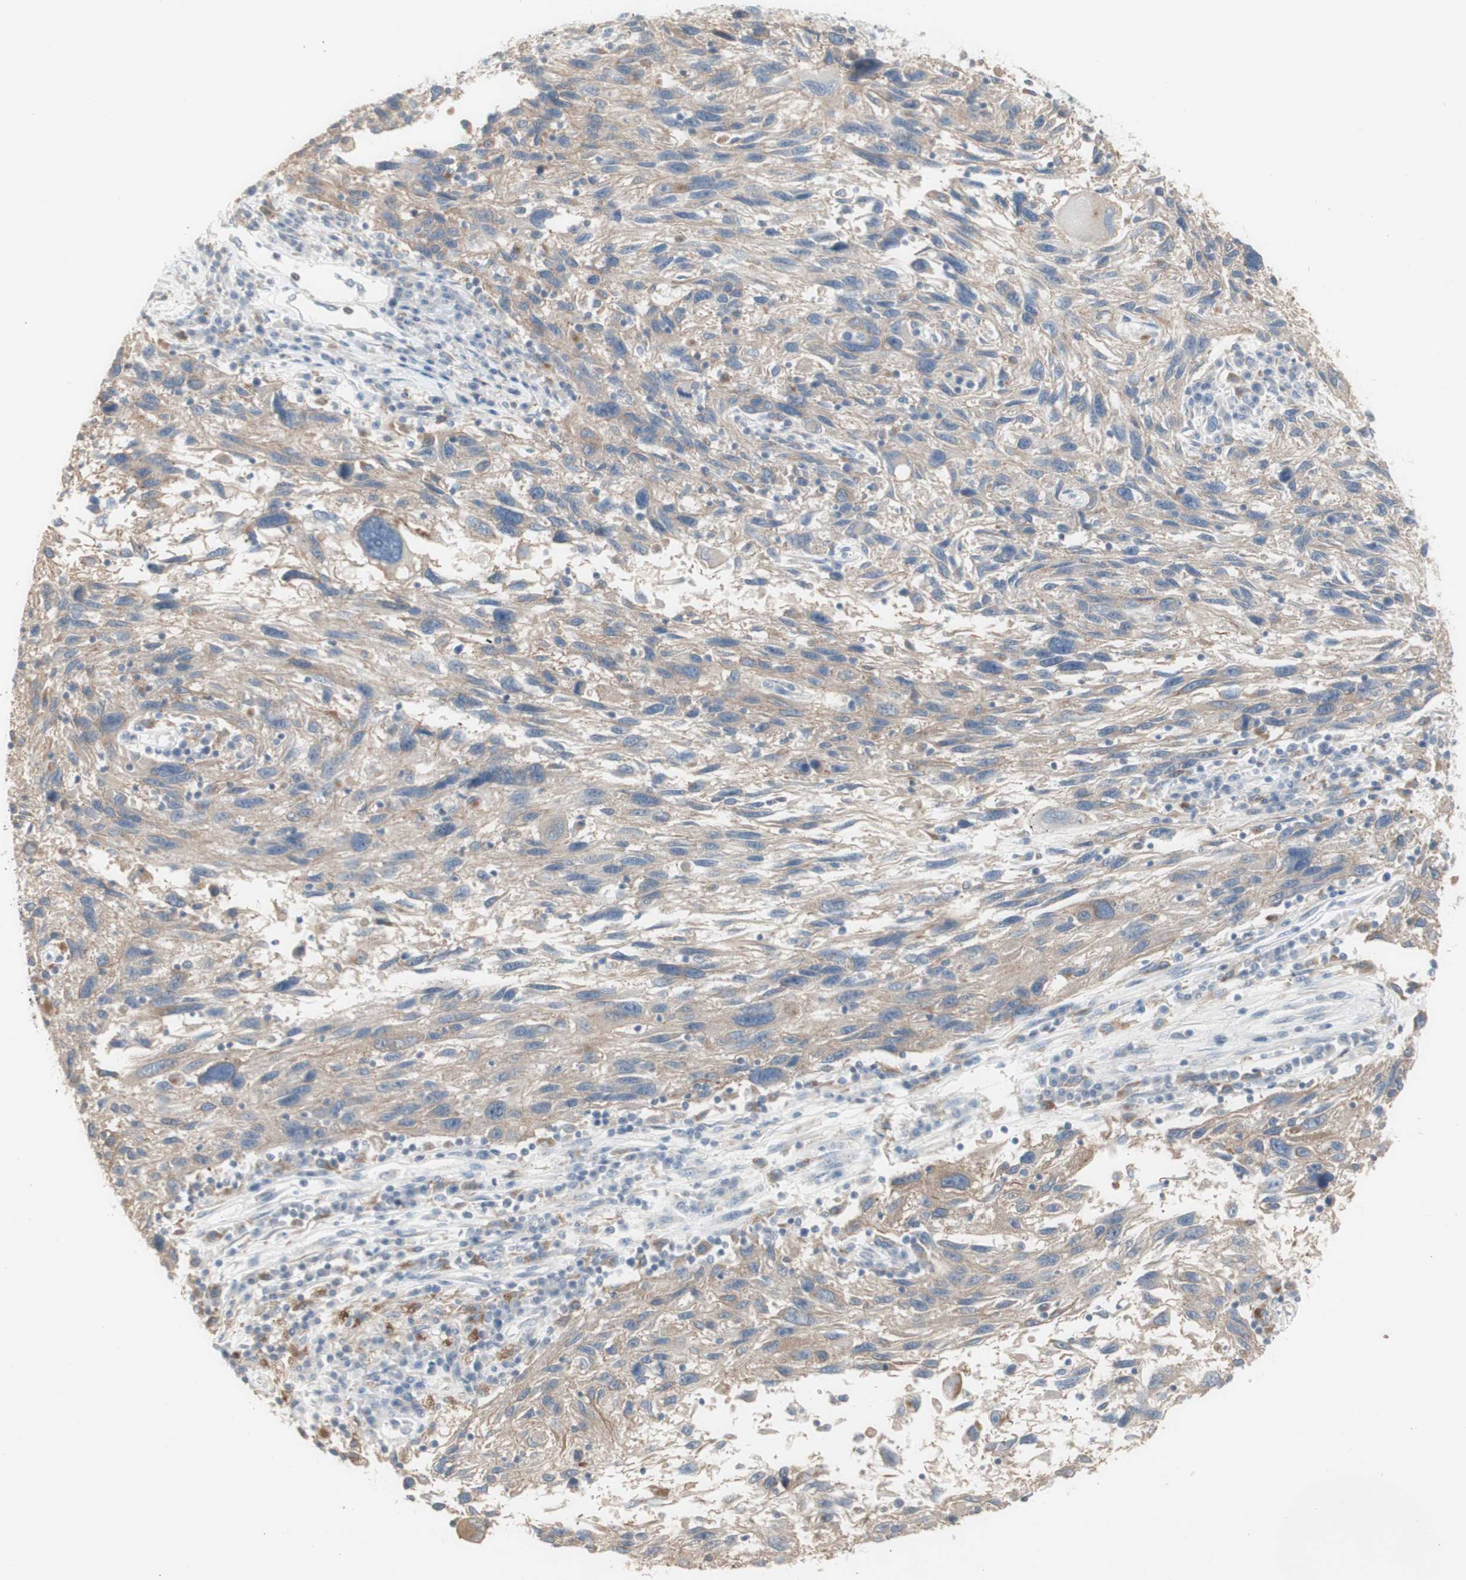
{"staining": {"intensity": "weak", "quantity": "25%-75%", "location": "cytoplasmic/membranous"}, "tissue": "melanoma", "cell_type": "Tumor cells", "image_type": "cancer", "snomed": [{"axis": "morphology", "description": "Malignant melanoma, NOS"}, {"axis": "topography", "description": "Skin"}], "caption": "The immunohistochemical stain highlights weak cytoplasmic/membranous staining in tumor cells of malignant melanoma tissue. (DAB (3,3'-diaminobenzidine) = brown stain, brightfield microscopy at high magnification).", "gene": "ATP6V1B1", "patient": {"sex": "male", "age": 53}}